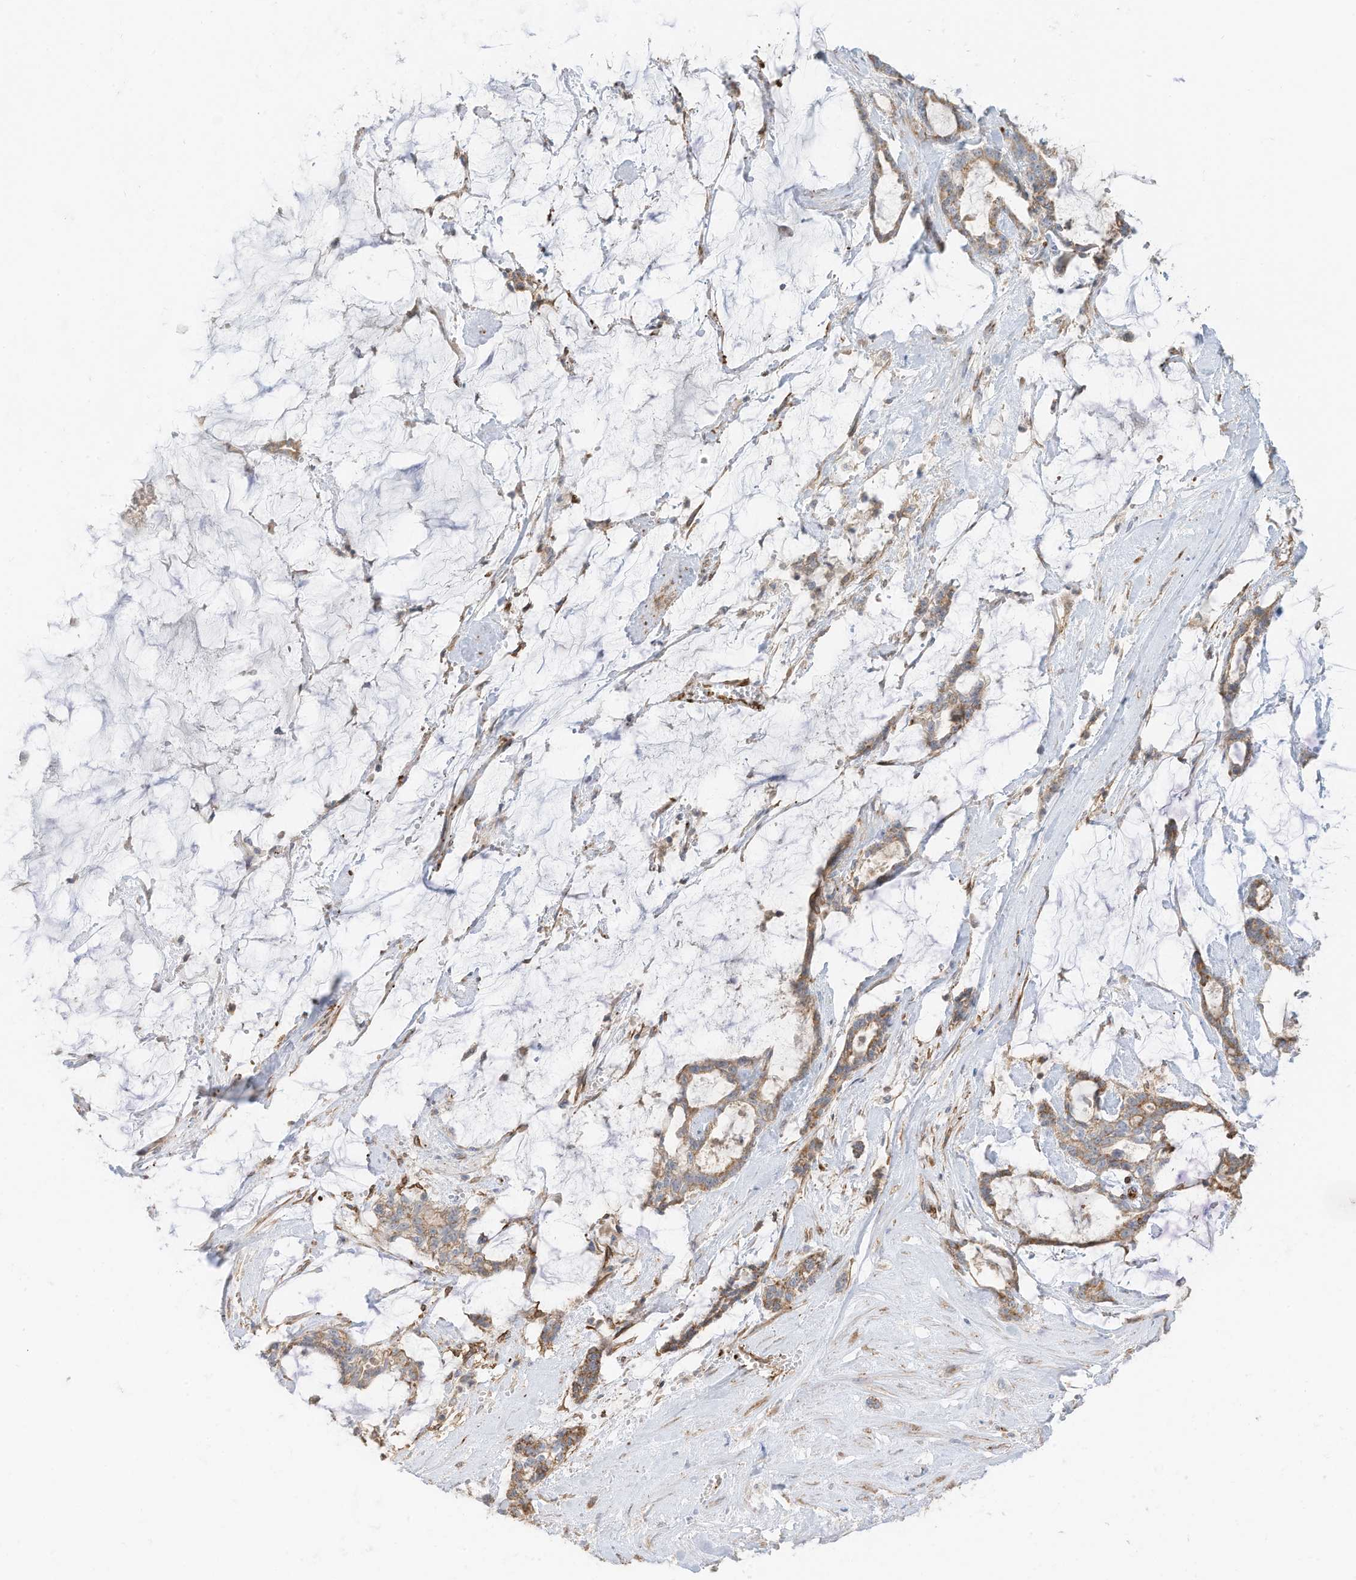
{"staining": {"intensity": "moderate", "quantity": ">75%", "location": "cytoplasmic/membranous"}, "tissue": "pancreatic cancer", "cell_type": "Tumor cells", "image_type": "cancer", "snomed": [{"axis": "morphology", "description": "Adenocarcinoma, NOS"}, {"axis": "topography", "description": "Pancreas"}], "caption": "About >75% of tumor cells in human pancreatic cancer (adenocarcinoma) exhibit moderate cytoplasmic/membranous protein staining as visualized by brown immunohistochemical staining.", "gene": "ABCB7", "patient": {"sex": "female", "age": 73}}